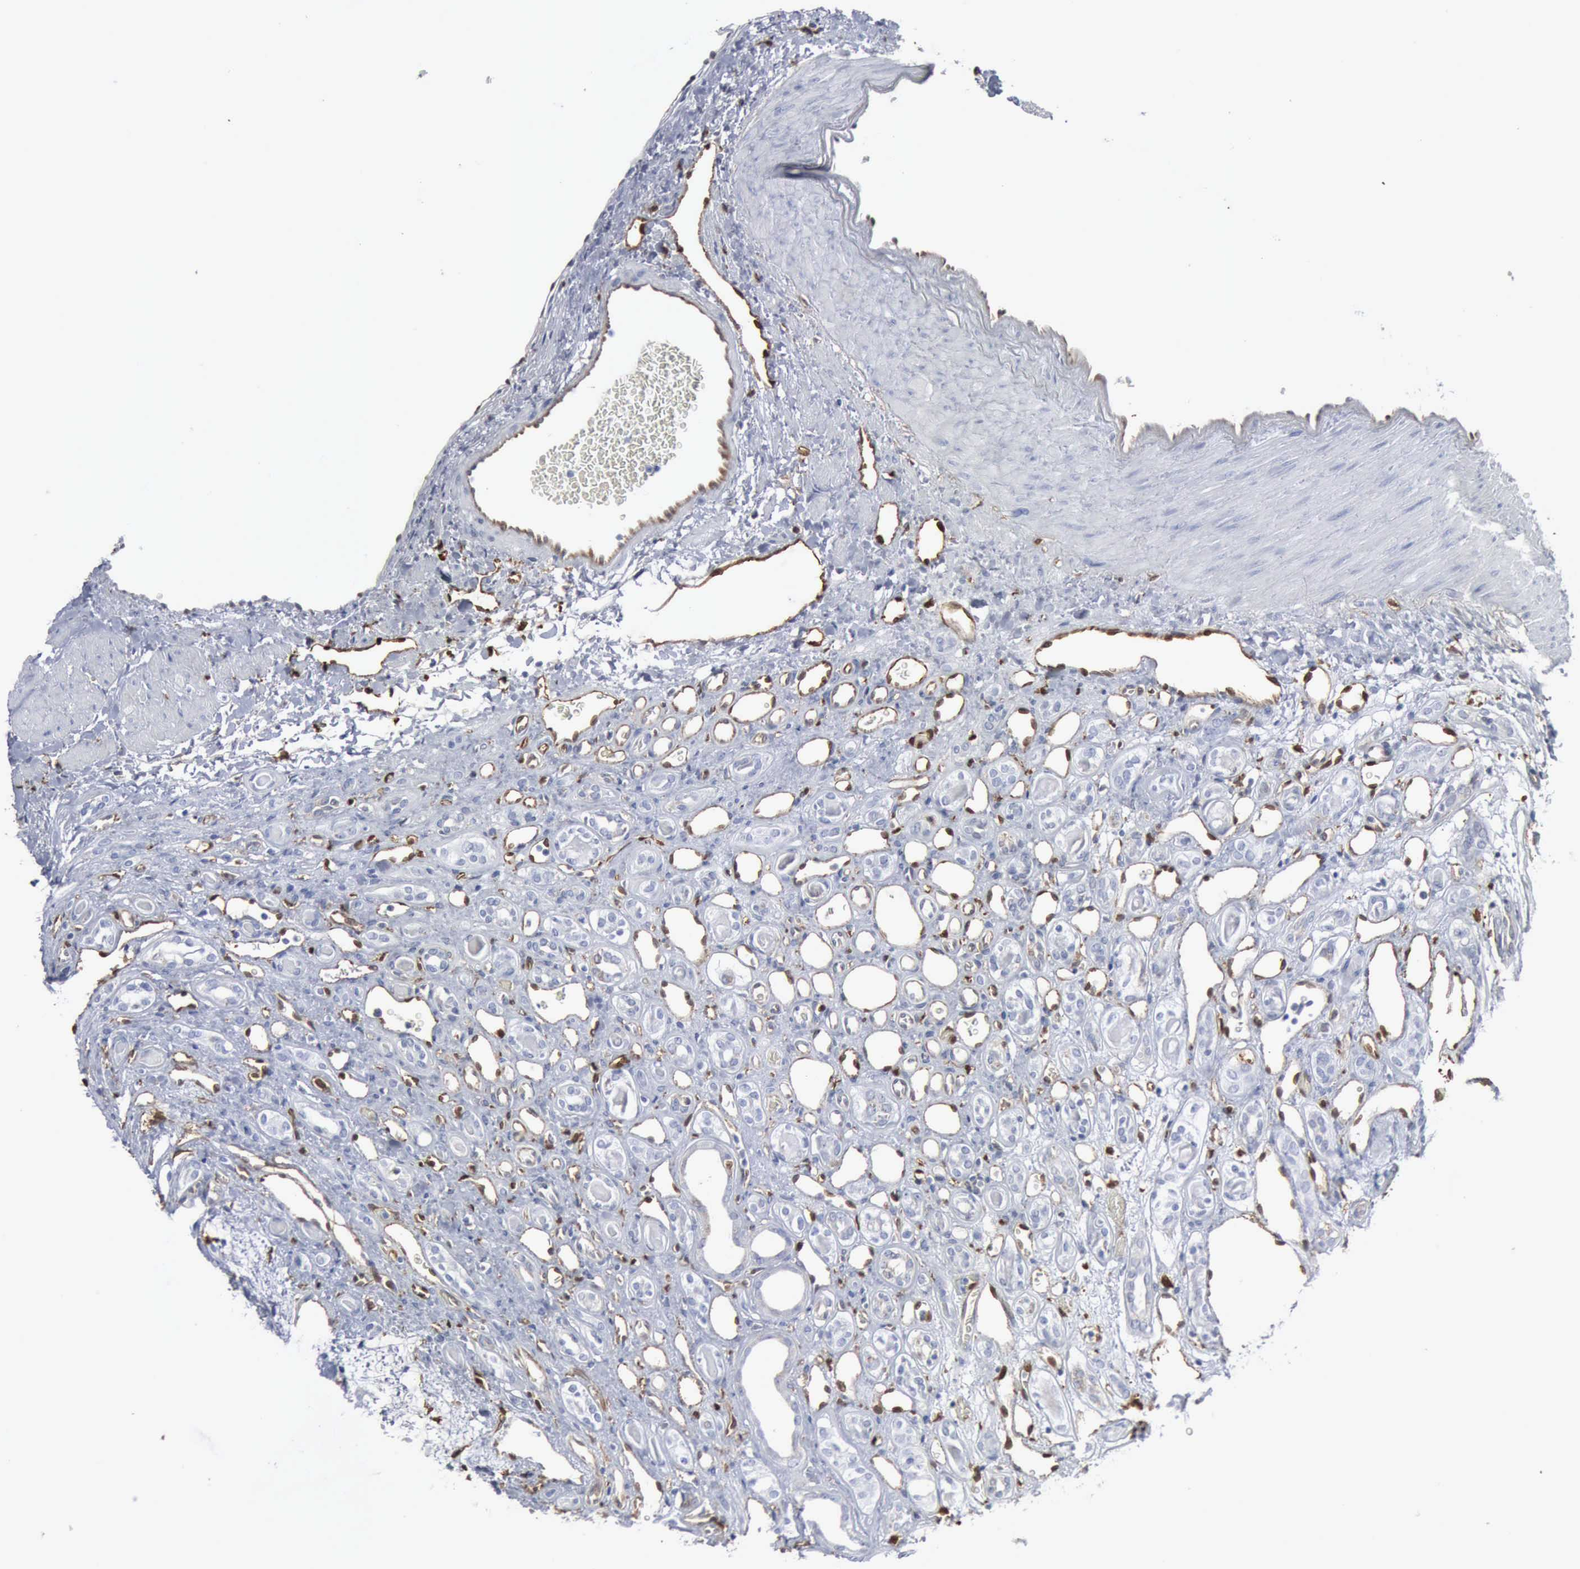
{"staining": {"intensity": "negative", "quantity": "none", "location": "none"}, "tissue": "renal cancer", "cell_type": "Tumor cells", "image_type": "cancer", "snomed": [{"axis": "morphology", "description": "Adenocarcinoma, NOS"}, {"axis": "topography", "description": "Kidney"}], "caption": "IHC histopathology image of human adenocarcinoma (renal) stained for a protein (brown), which shows no expression in tumor cells. (Immunohistochemistry, brightfield microscopy, high magnification).", "gene": "FSCN1", "patient": {"sex": "female", "age": 60}}